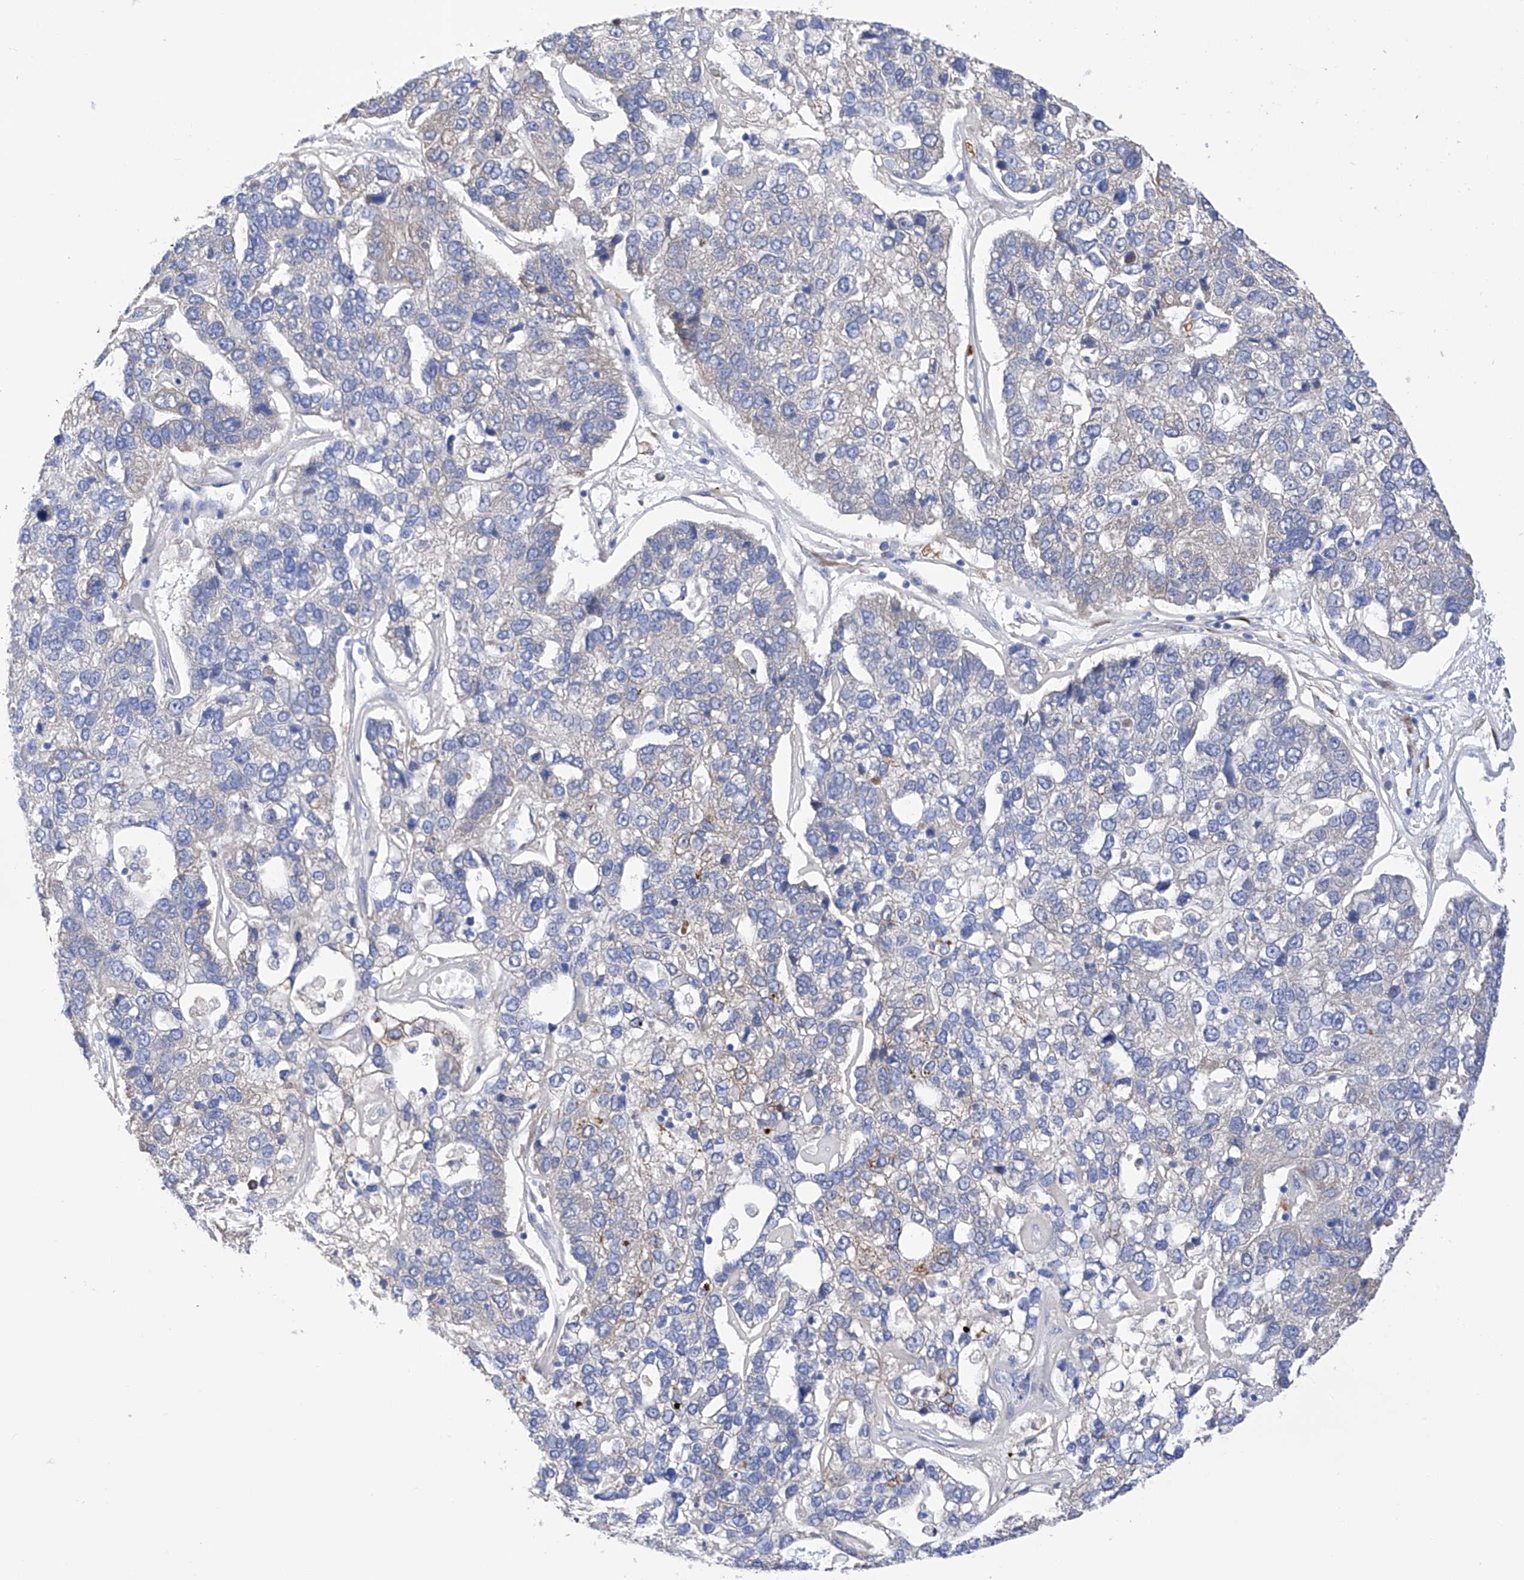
{"staining": {"intensity": "negative", "quantity": "none", "location": "none"}, "tissue": "pancreatic cancer", "cell_type": "Tumor cells", "image_type": "cancer", "snomed": [{"axis": "morphology", "description": "Adenocarcinoma, NOS"}, {"axis": "topography", "description": "Pancreas"}], "caption": "Photomicrograph shows no protein positivity in tumor cells of pancreatic cancer tissue. The staining was performed using DAB to visualize the protein expression in brown, while the nuclei were stained in blue with hematoxylin (Magnification: 20x).", "gene": "PDIA5", "patient": {"sex": "female", "age": 61}}